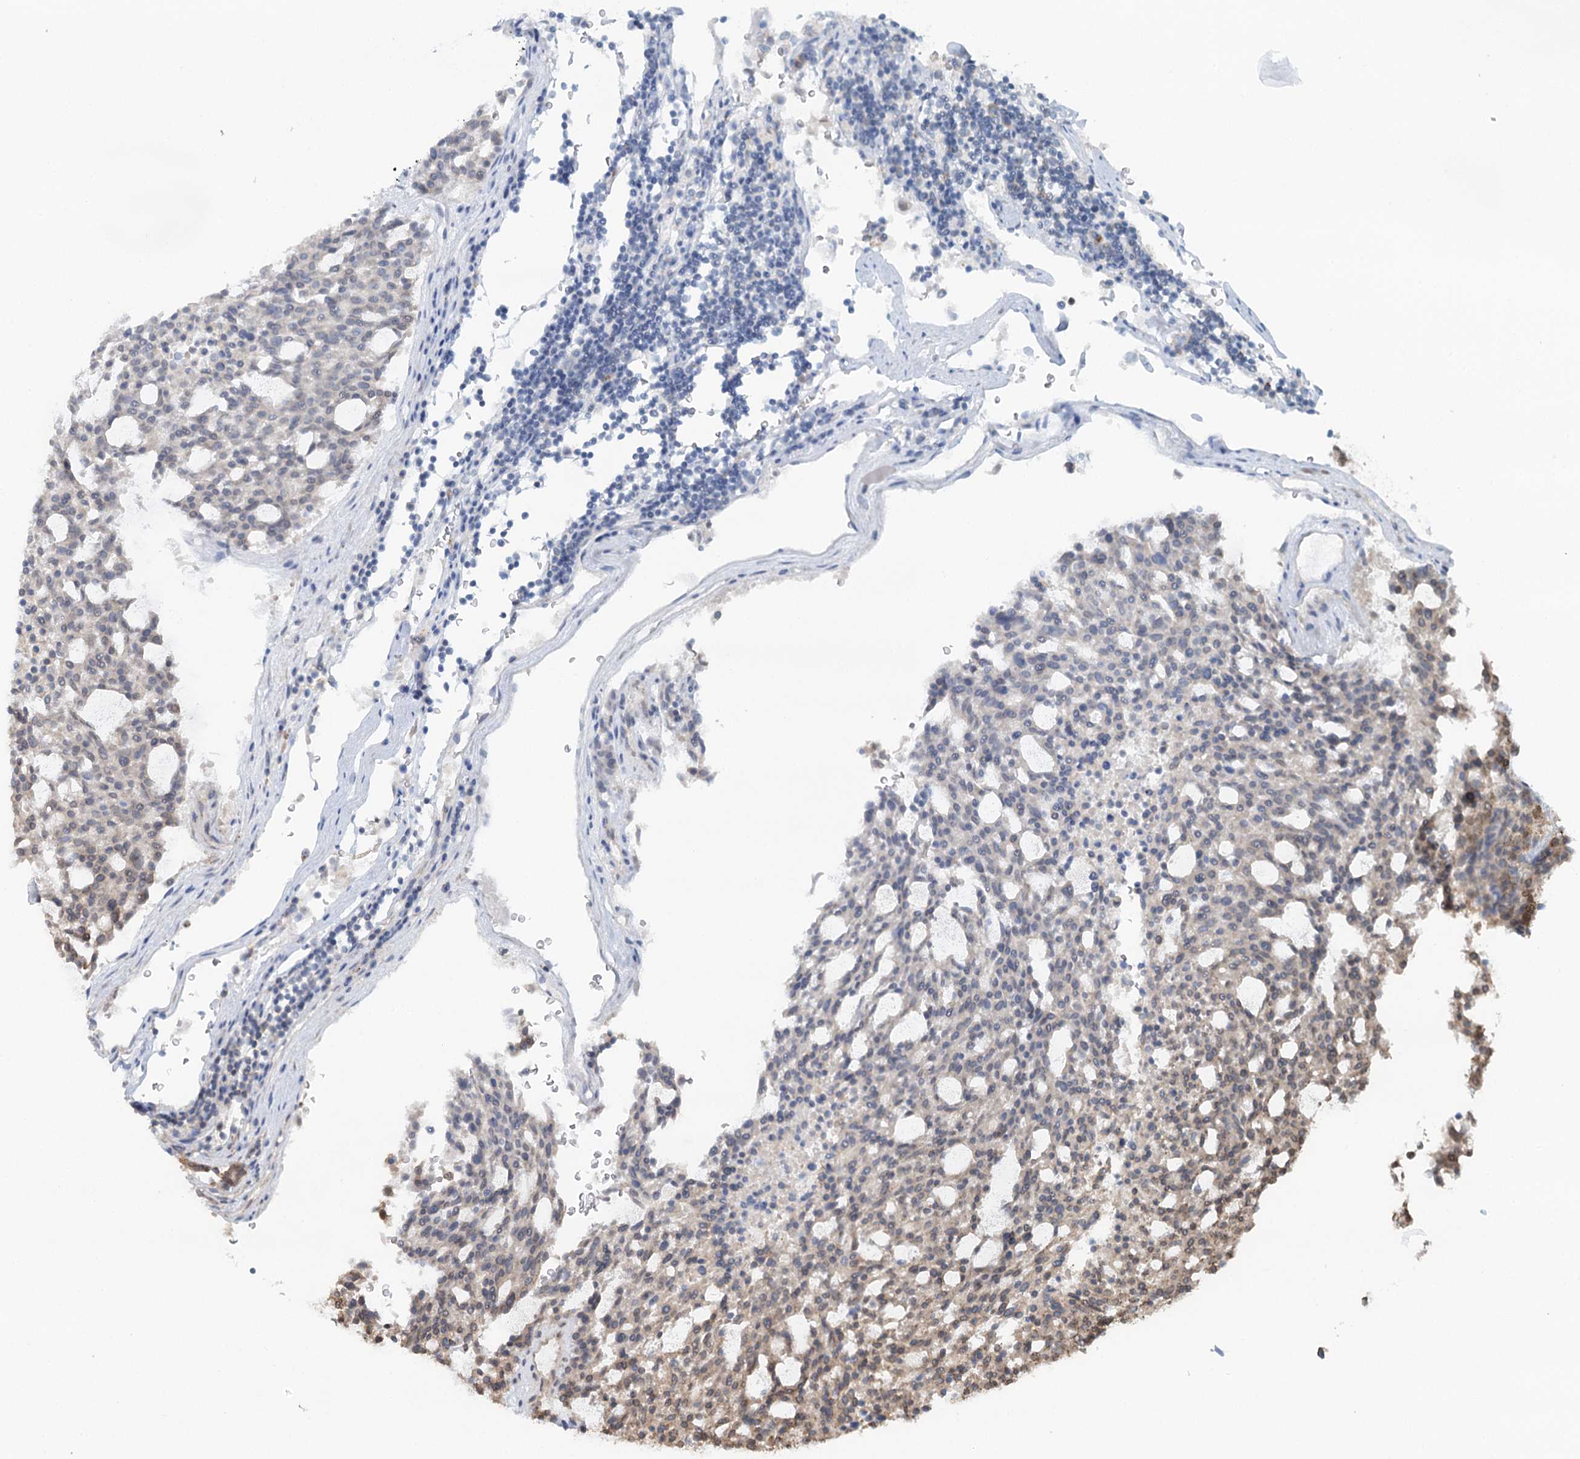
{"staining": {"intensity": "negative", "quantity": "none", "location": "none"}, "tissue": "carcinoid", "cell_type": "Tumor cells", "image_type": "cancer", "snomed": [{"axis": "morphology", "description": "Carcinoid, malignant, NOS"}, {"axis": "topography", "description": "Pancreas"}], "caption": "Tumor cells show no significant protein positivity in carcinoid (malignant).", "gene": "GPALPP1", "patient": {"sex": "female", "age": 54}}